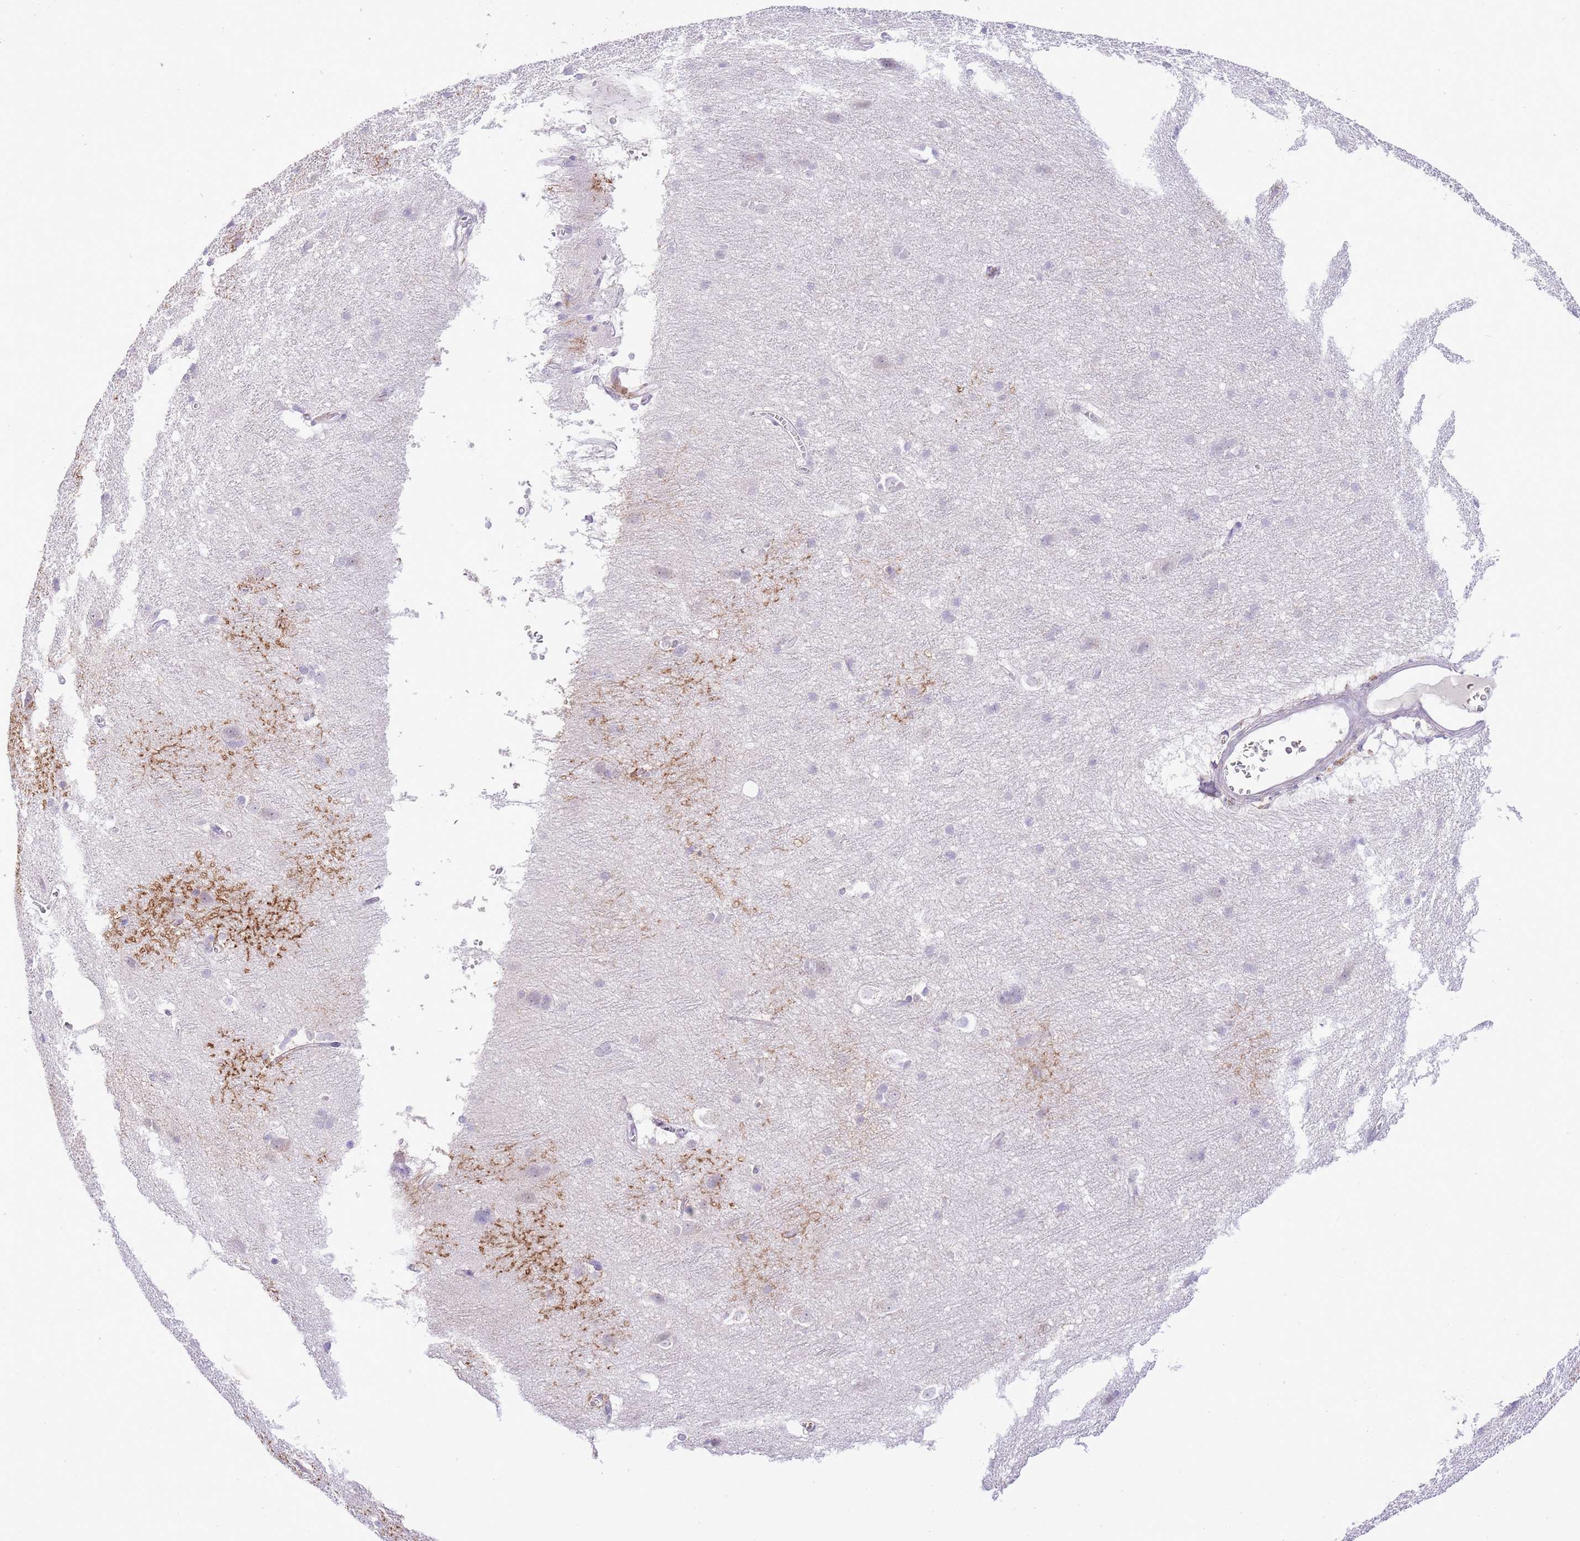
{"staining": {"intensity": "negative", "quantity": "none", "location": "none"}, "tissue": "cerebral cortex", "cell_type": "Endothelial cells", "image_type": "normal", "snomed": [{"axis": "morphology", "description": "Normal tissue, NOS"}, {"axis": "topography", "description": "Cerebral cortex"}], "caption": "This is an immunohistochemistry histopathology image of benign cerebral cortex. There is no expression in endothelial cells.", "gene": "MIDN", "patient": {"sex": "male", "age": 54}}